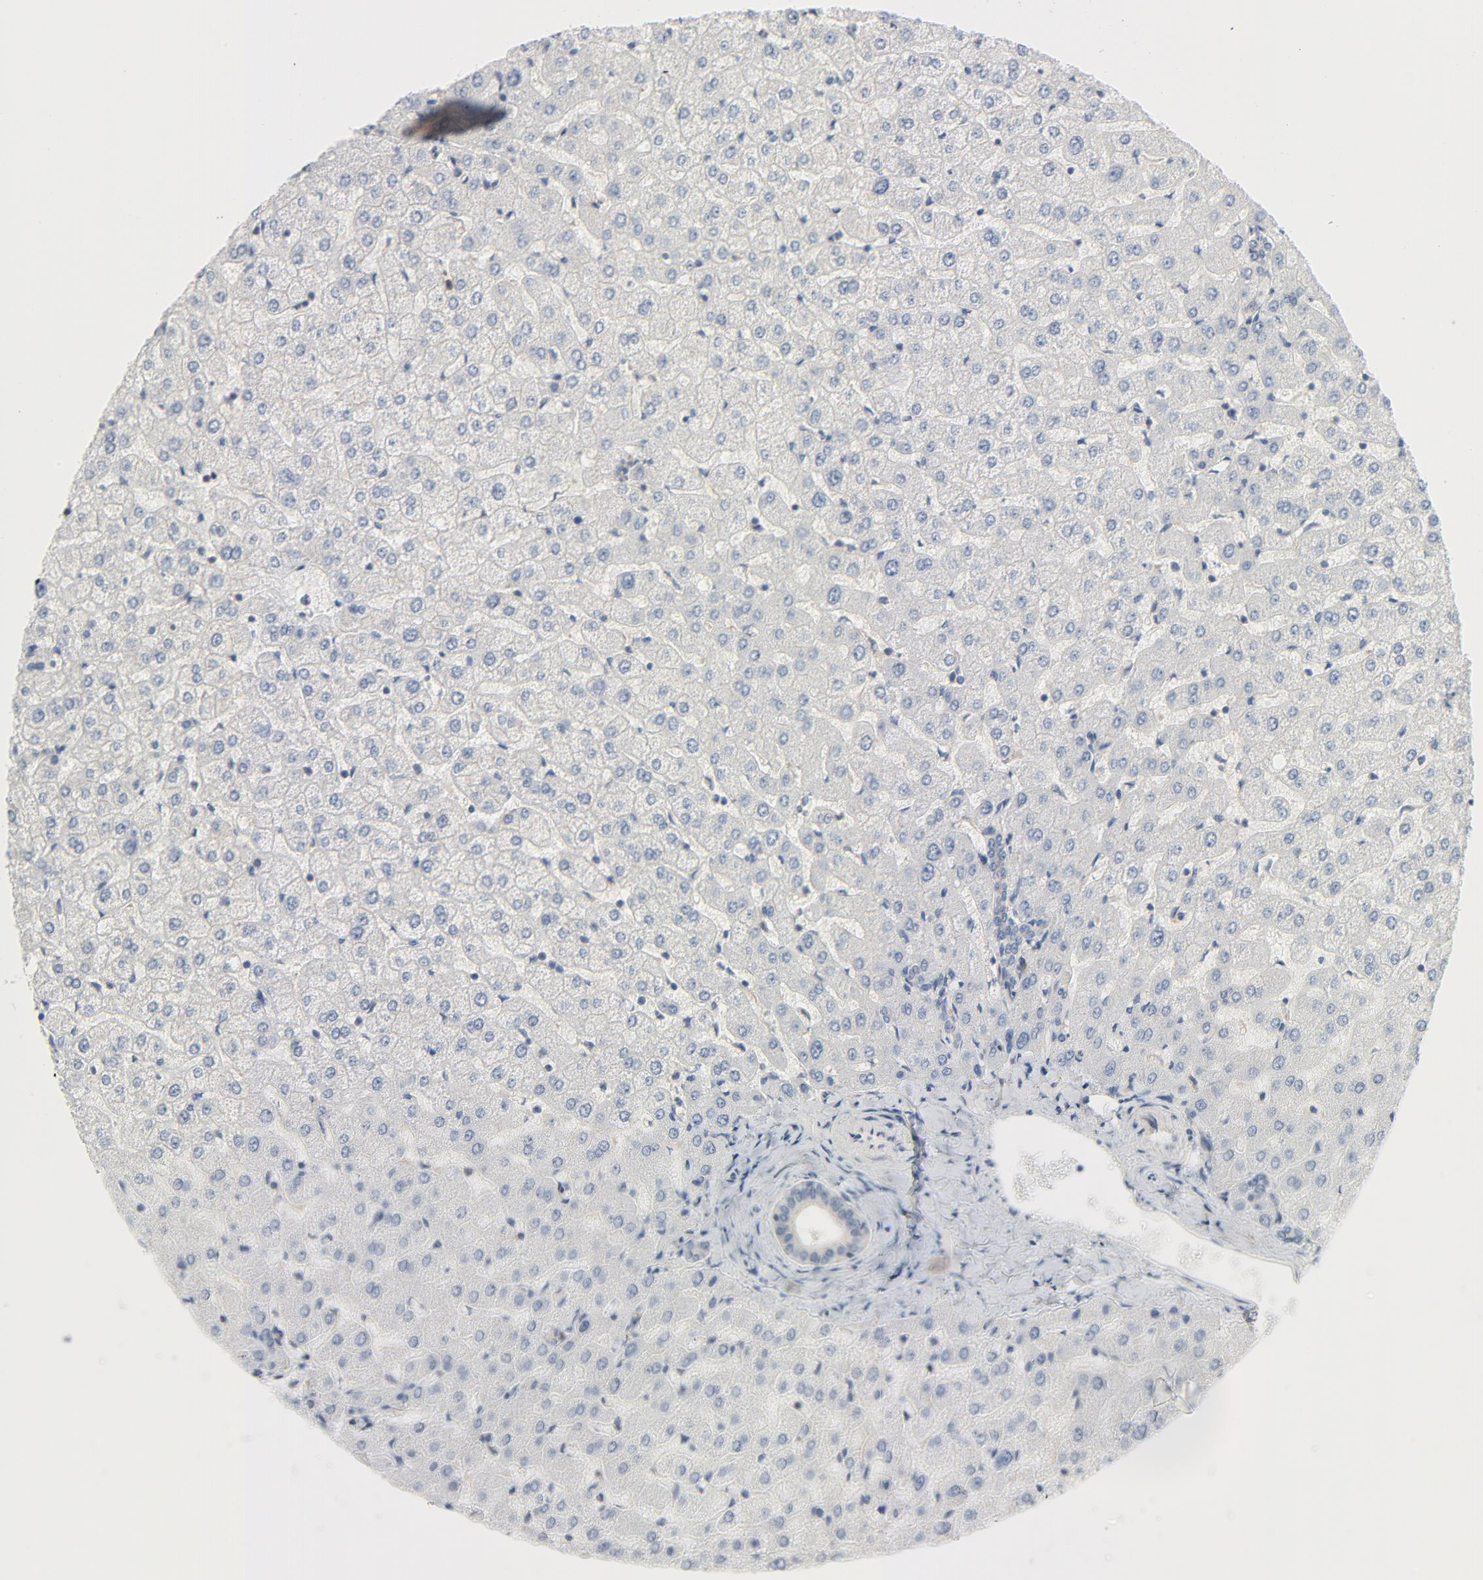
{"staining": {"intensity": "negative", "quantity": "none", "location": "none"}, "tissue": "liver", "cell_type": "Cholangiocytes", "image_type": "normal", "snomed": [{"axis": "morphology", "description": "Normal tissue, NOS"}, {"axis": "morphology", "description": "Fibrosis, NOS"}, {"axis": "topography", "description": "Liver"}], "caption": "This is a image of IHC staining of benign liver, which shows no positivity in cholangiocytes.", "gene": "TSG101", "patient": {"sex": "female", "age": 29}}